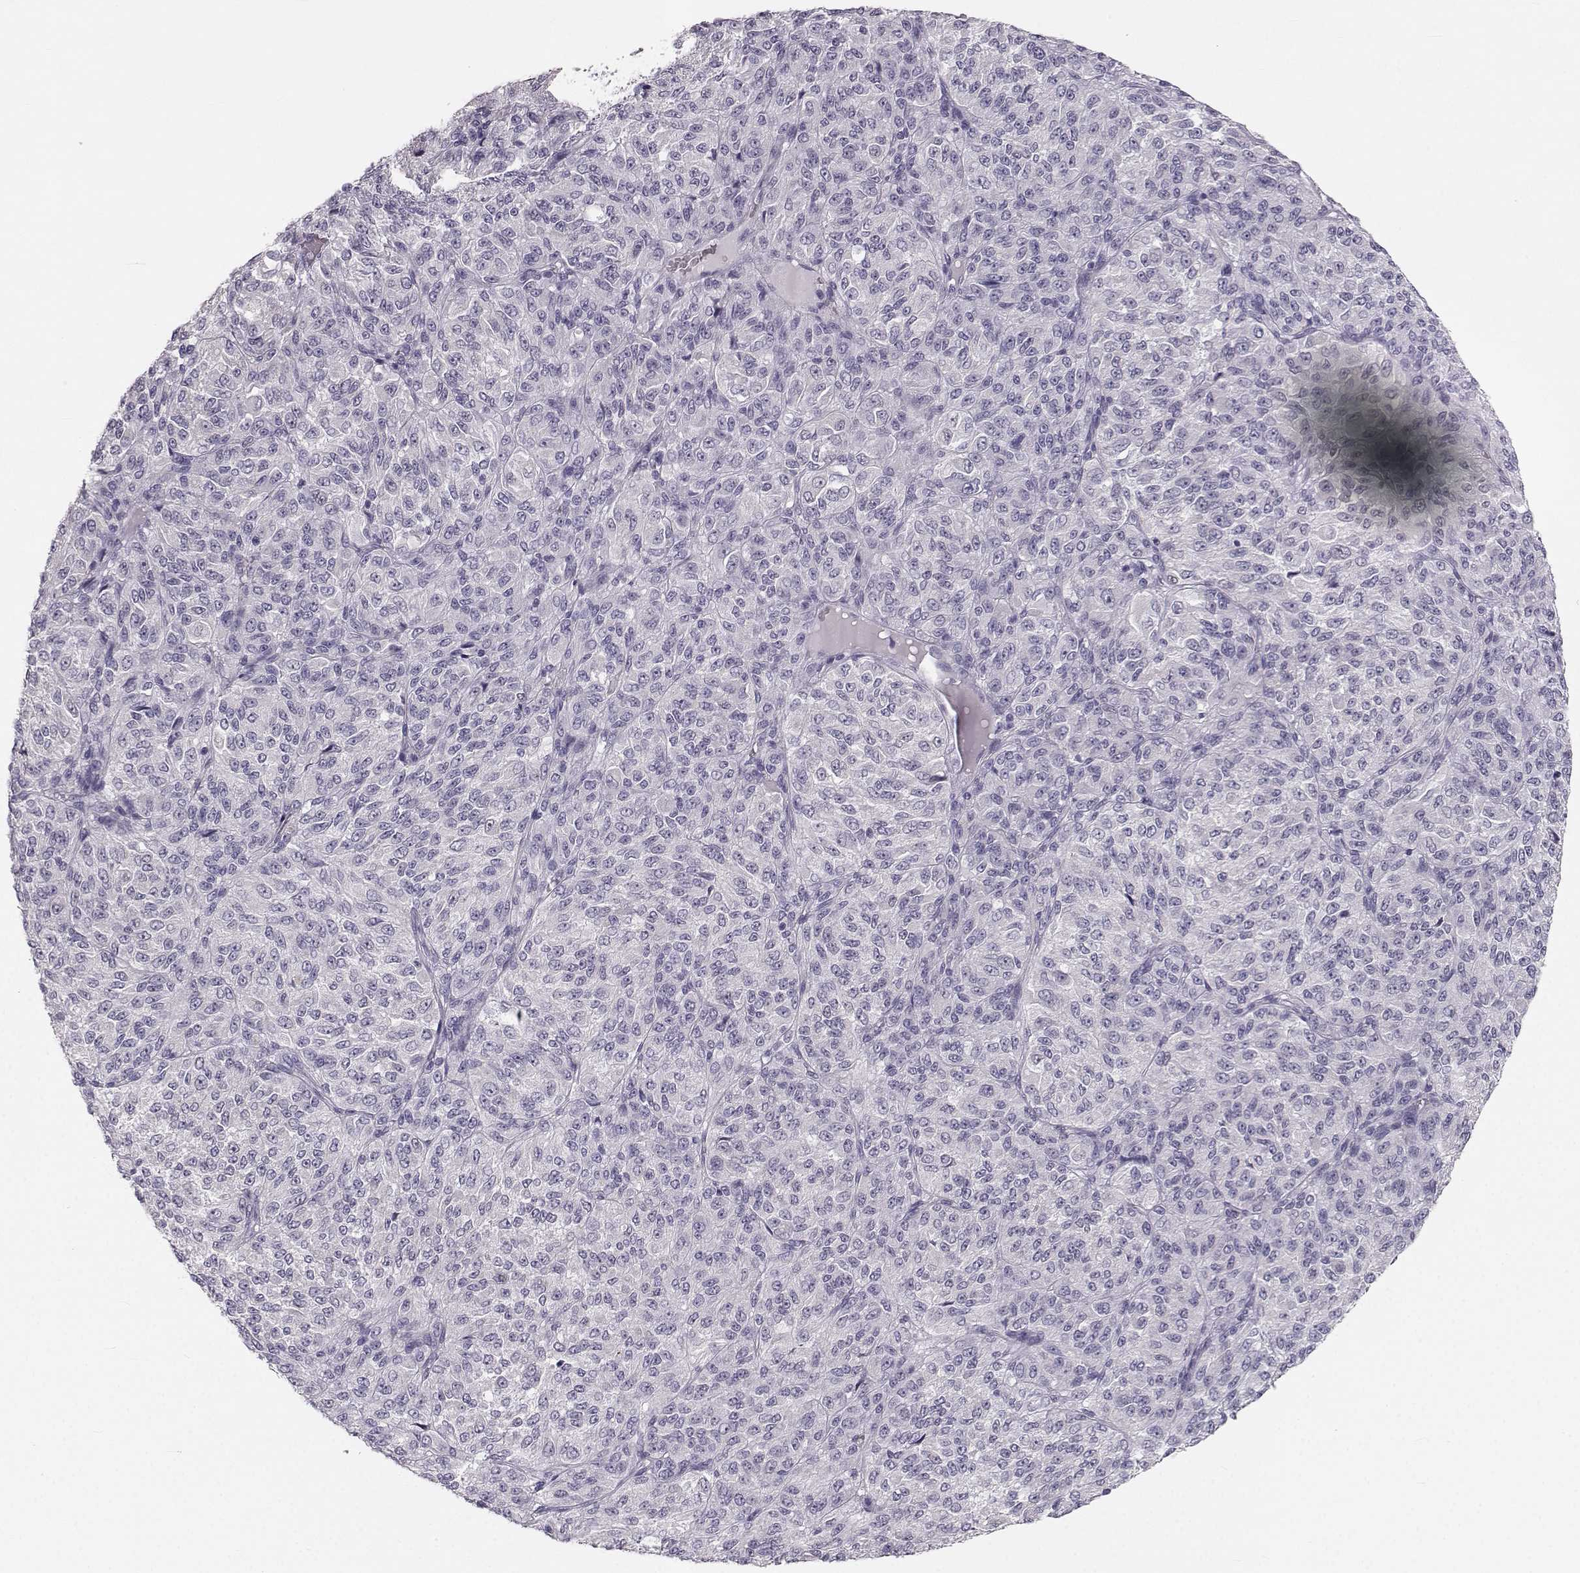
{"staining": {"intensity": "negative", "quantity": "none", "location": "none"}, "tissue": "melanoma", "cell_type": "Tumor cells", "image_type": "cancer", "snomed": [{"axis": "morphology", "description": "Malignant melanoma, Metastatic site"}, {"axis": "topography", "description": "Brain"}], "caption": "An image of human malignant melanoma (metastatic site) is negative for staining in tumor cells.", "gene": "OIP5", "patient": {"sex": "female", "age": 56}}